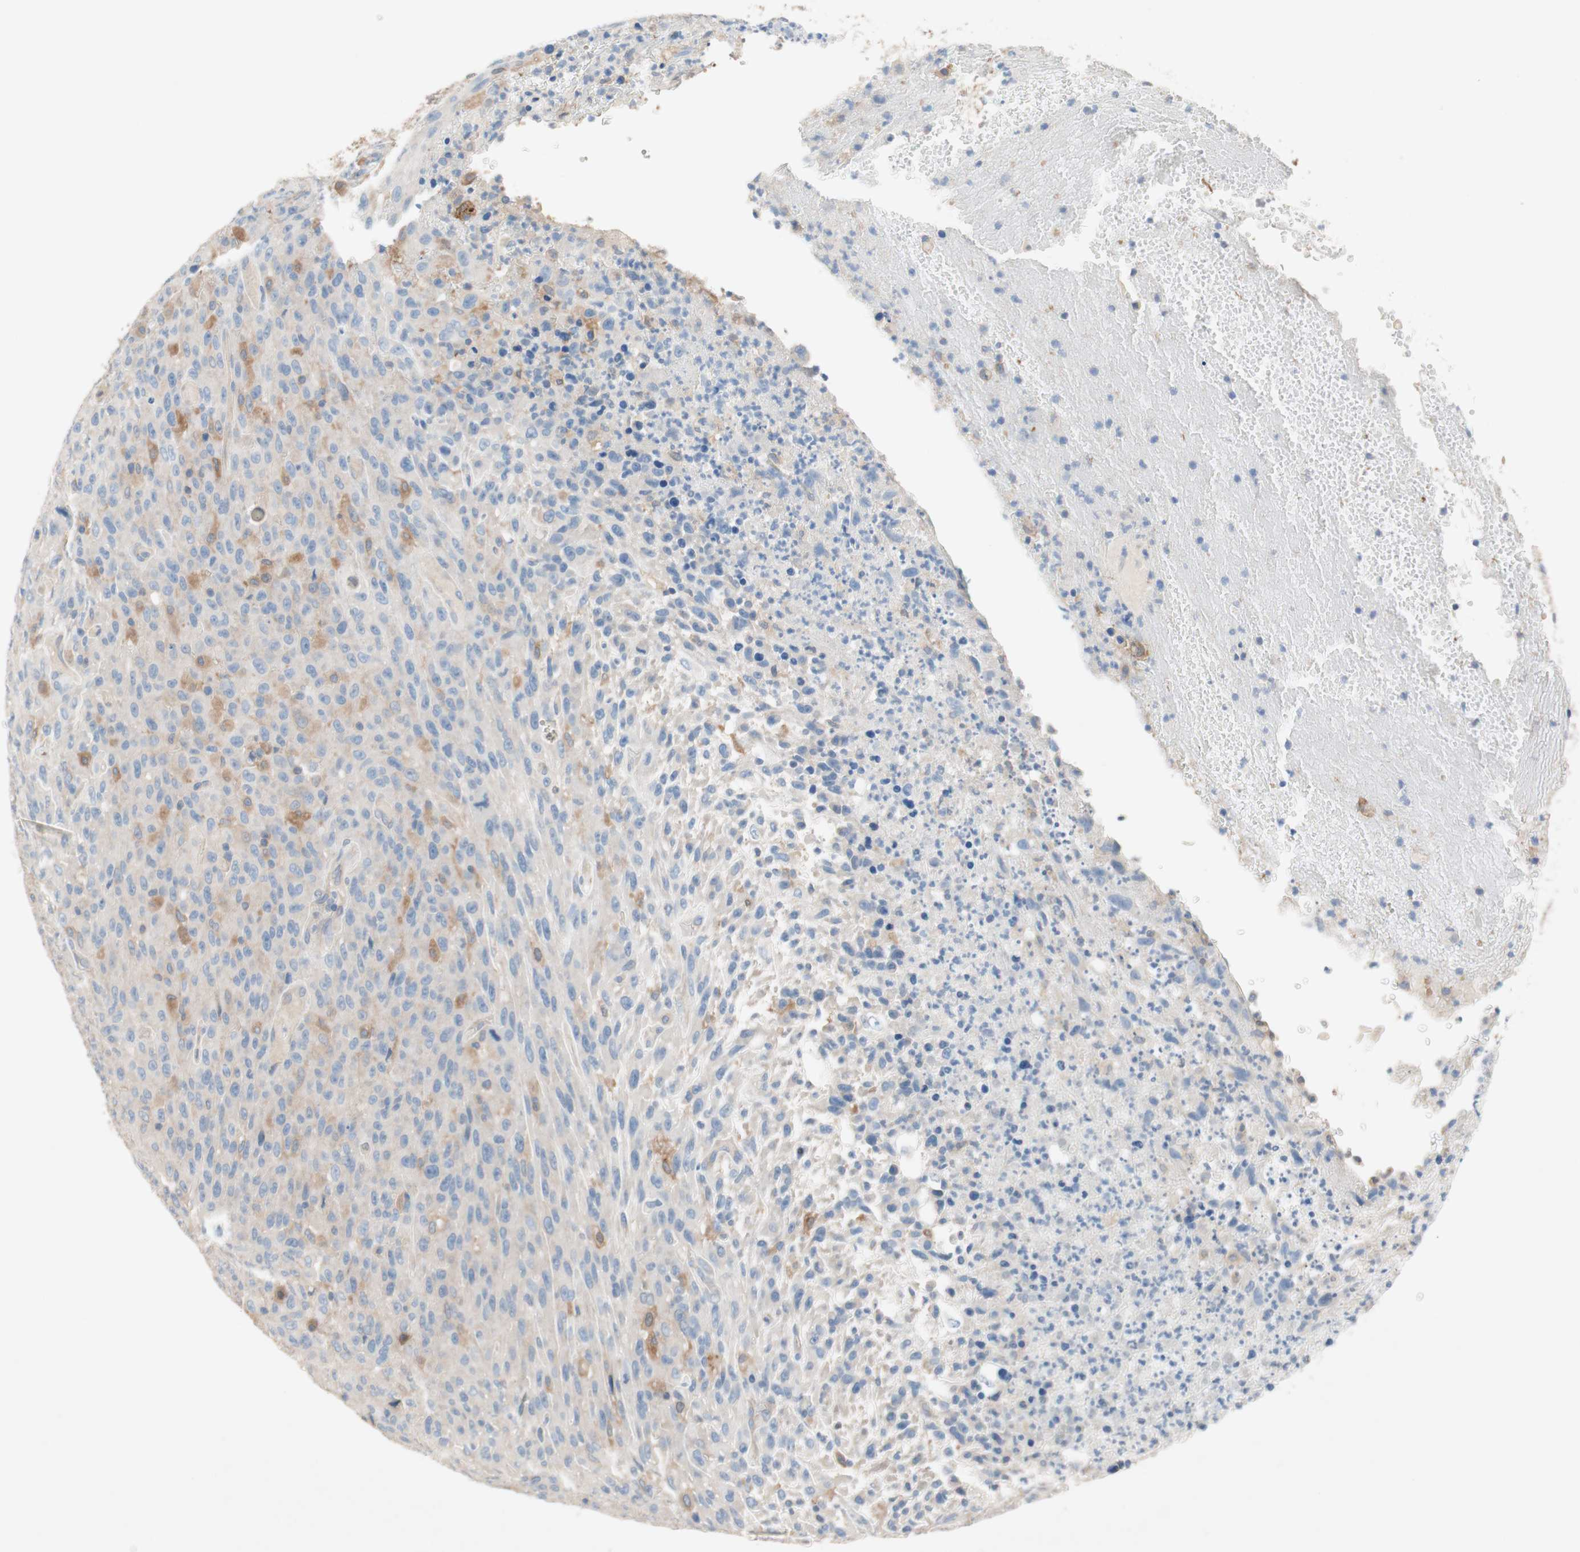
{"staining": {"intensity": "moderate", "quantity": "<25%", "location": "cytoplasmic/membranous"}, "tissue": "urothelial cancer", "cell_type": "Tumor cells", "image_type": "cancer", "snomed": [{"axis": "morphology", "description": "Urothelial carcinoma, High grade"}, {"axis": "topography", "description": "Urinary bladder"}], "caption": "Approximately <25% of tumor cells in urothelial carcinoma (high-grade) exhibit moderate cytoplasmic/membranous protein expression as visualized by brown immunohistochemical staining.", "gene": "GLUL", "patient": {"sex": "male", "age": 66}}